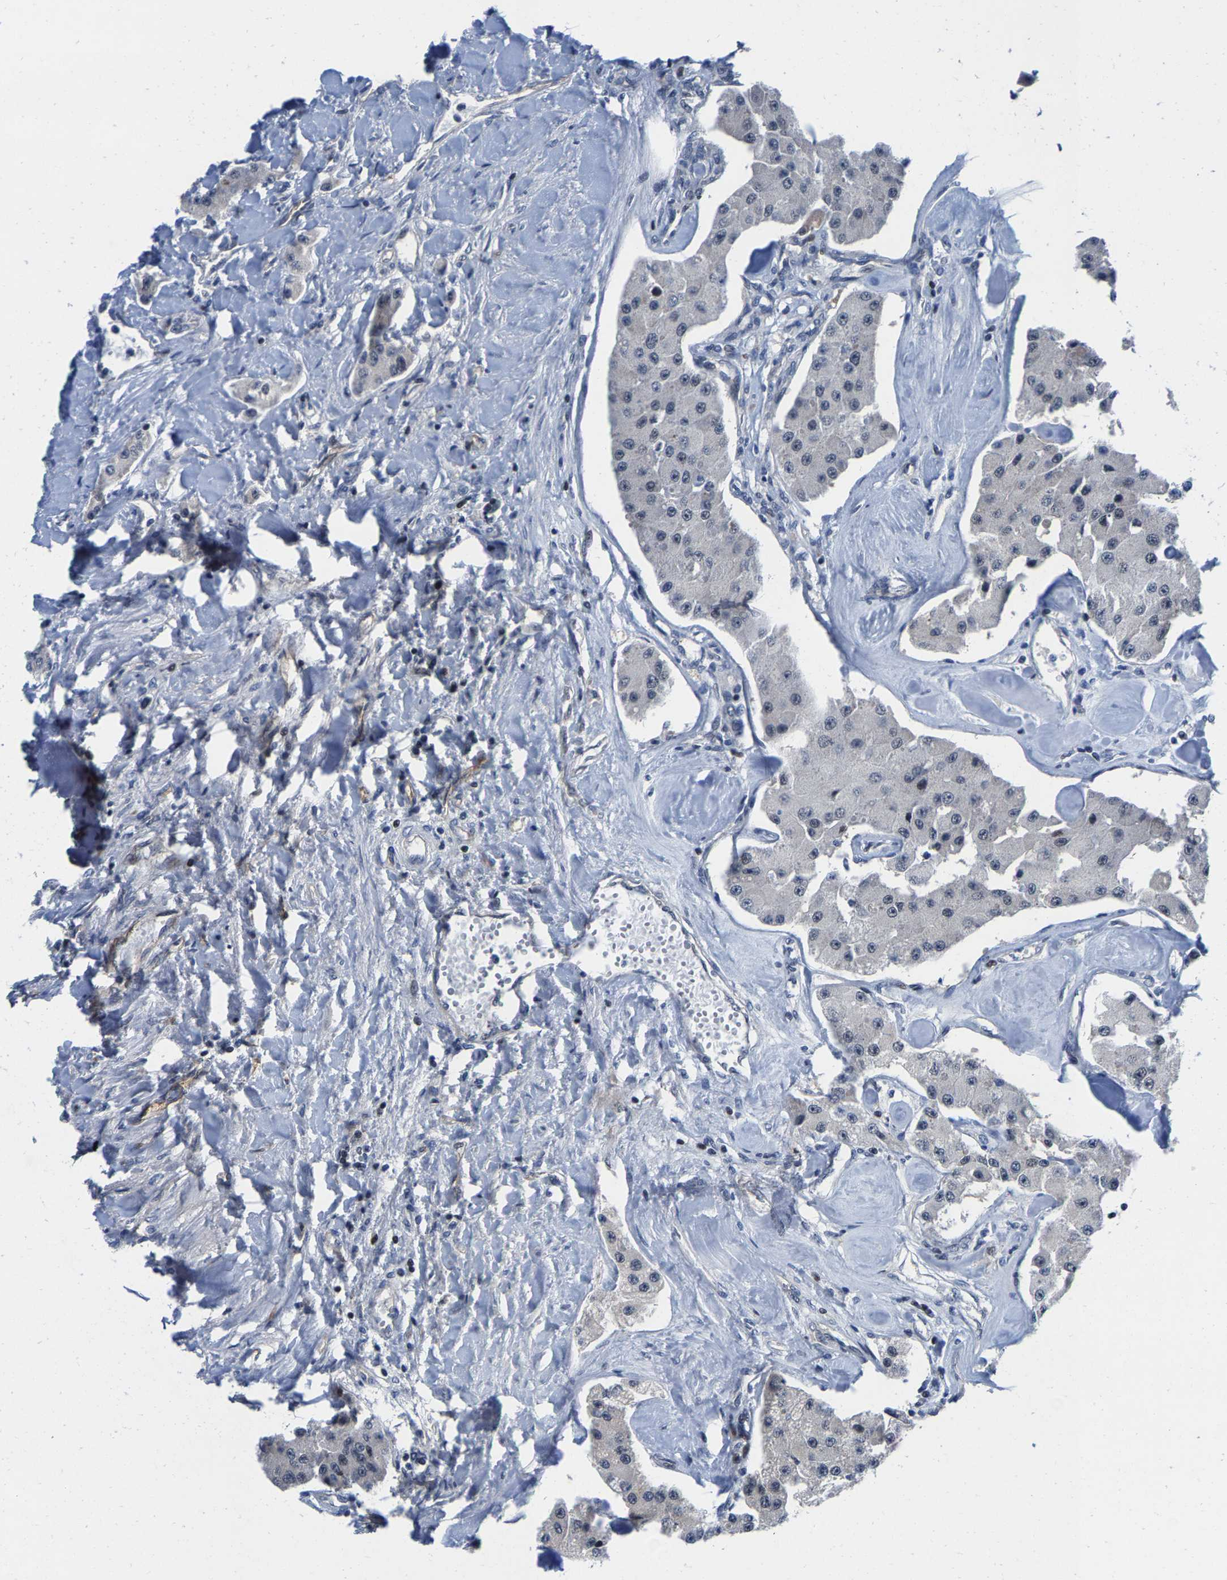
{"staining": {"intensity": "negative", "quantity": "none", "location": "none"}, "tissue": "carcinoid", "cell_type": "Tumor cells", "image_type": "cancer", "snomed": [{"axis": "morphology", "description": "Carcinoid, malignant, NOS"}, {"axis": "topography", "description": "Pancreas"}], "caption": "A micrograph of human carcinoid (malignant) is negative for staining in tumor cells.", "gene": "GTPBP10", "patient": {"sex": "male", "age": 41}}